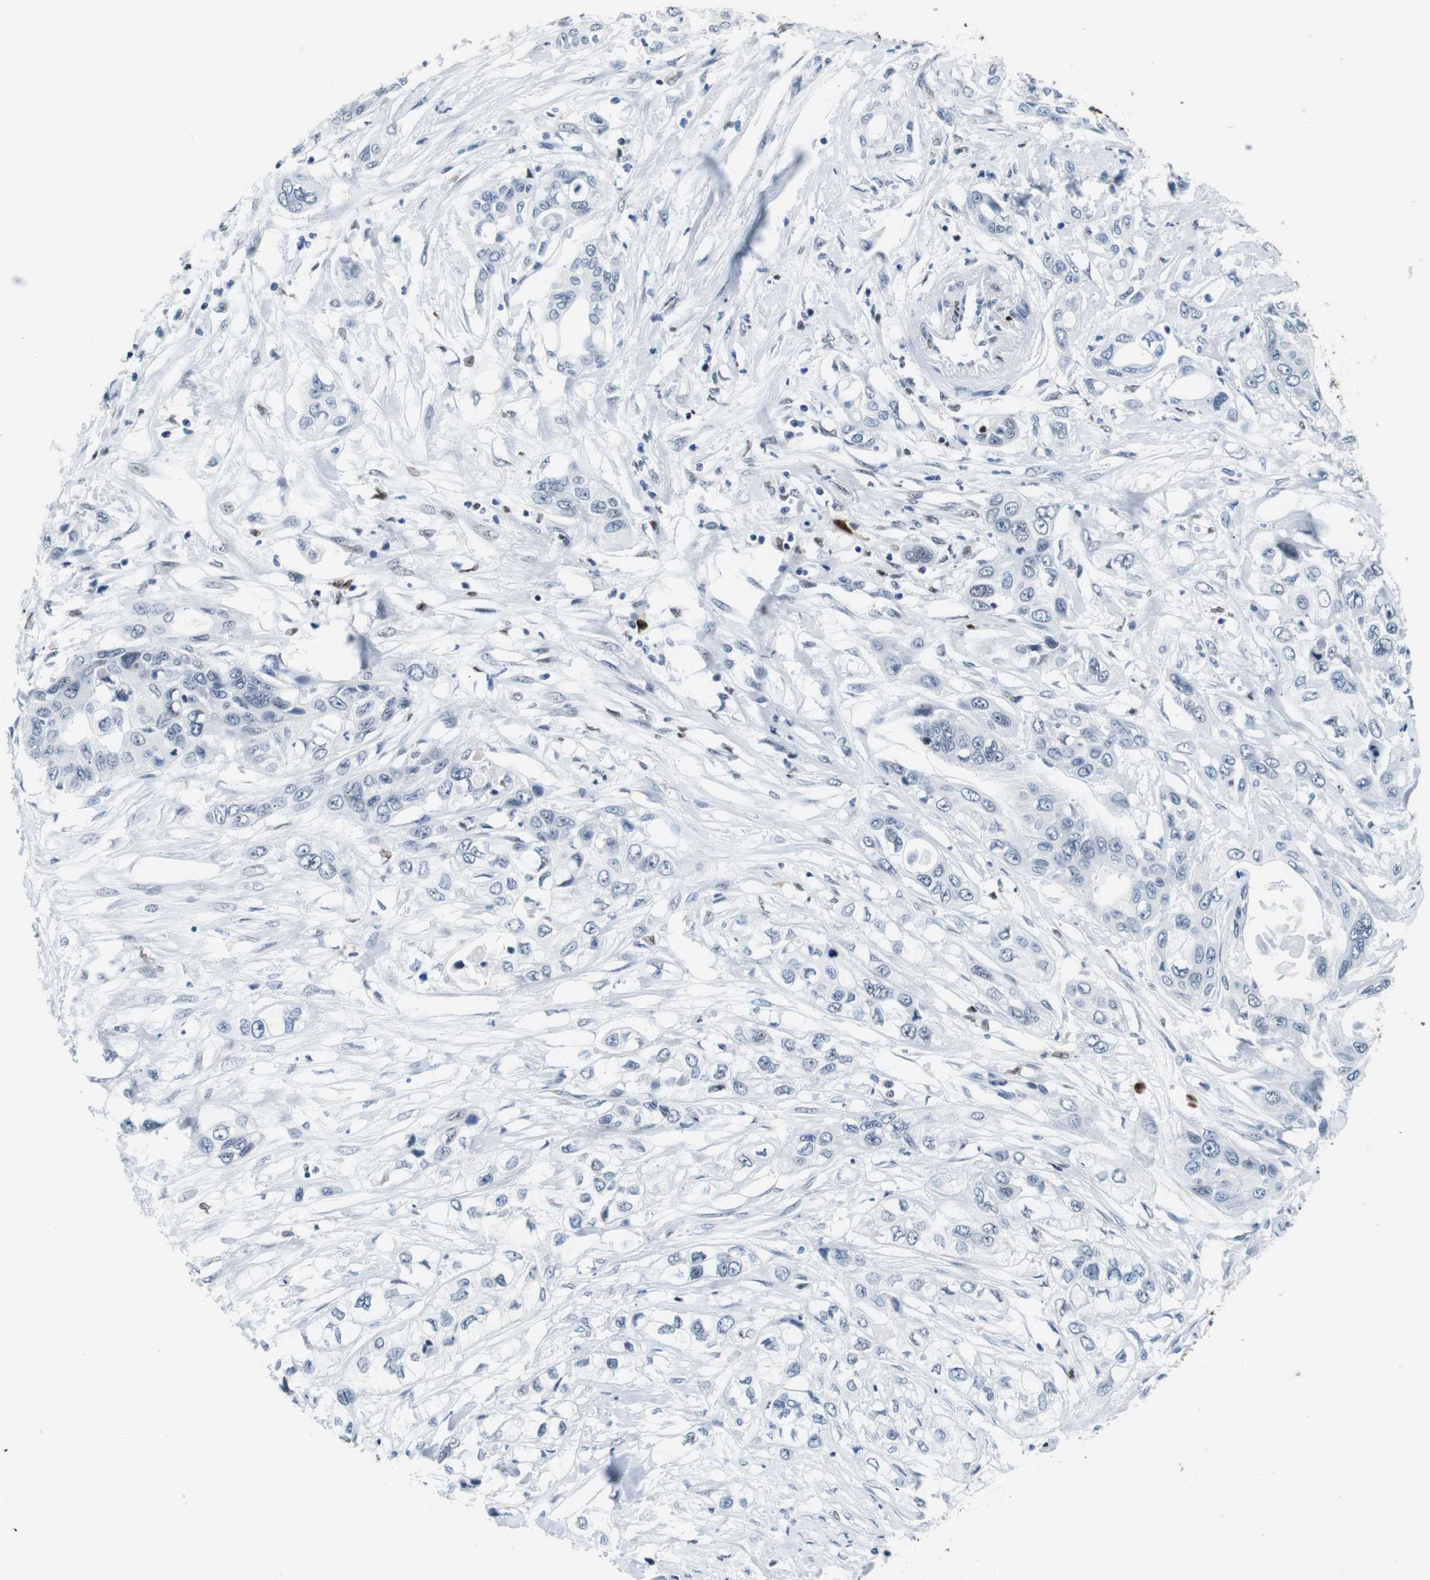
{"staining": {"intensity": "negative", "quantity": "none", "location": "none"}, "tissue": "pancreatic cancer", "cell_type": "Tumor cells", "image_type": "cancer", "snomed": [{"axis": "morphology", "description": "Adenocarcinoma, NOS"}, {"axis": "topography", "description": "Pancreas"}], "caption": "Immunohistochemical staining of pancreatic adenocarcinoma reveals no significant staining in tumor cells.", "gene": "IRF8", "patient": {"sex": "female", "age": 70}}